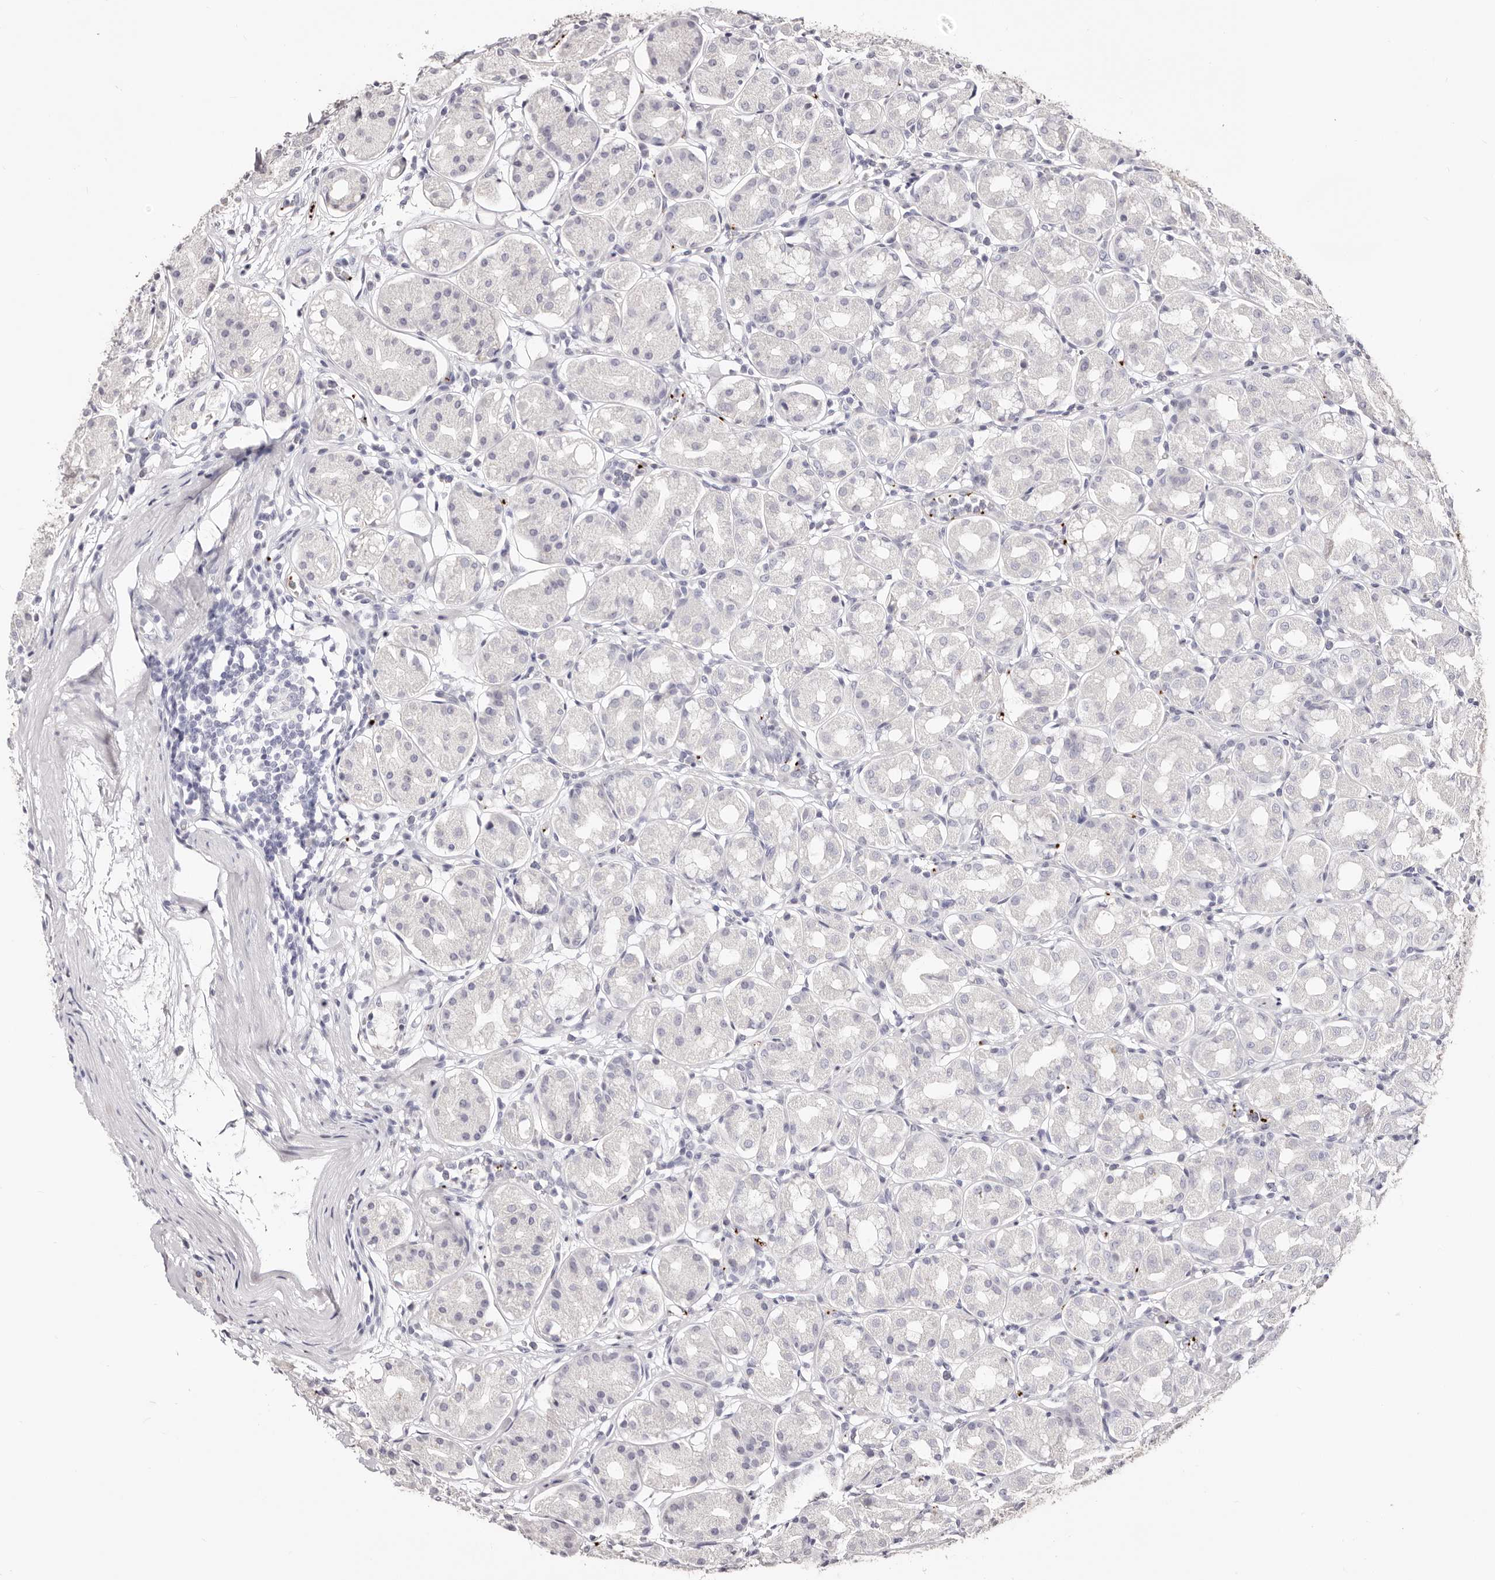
{"staining": {"intensity": "negative", "quantity": "none", "location": "none"}, "tissue": "stomach", "cell_type": "Glandular cells", "image_type": "normal", "snomed": [{"axis": "morphology", "description": "Normal tissue, NOS"}, {"axis": "topography", "description": "Stomach"}, {"axis": "topography", "description": "Stomach, lower"}], "caption": "This is an immunohistochemistry (IHC) photomicrograph of normal stomach. There is no staining in glandular cells.", "gene": "PF4", "patient": {"sex": "female", "age": 56}}